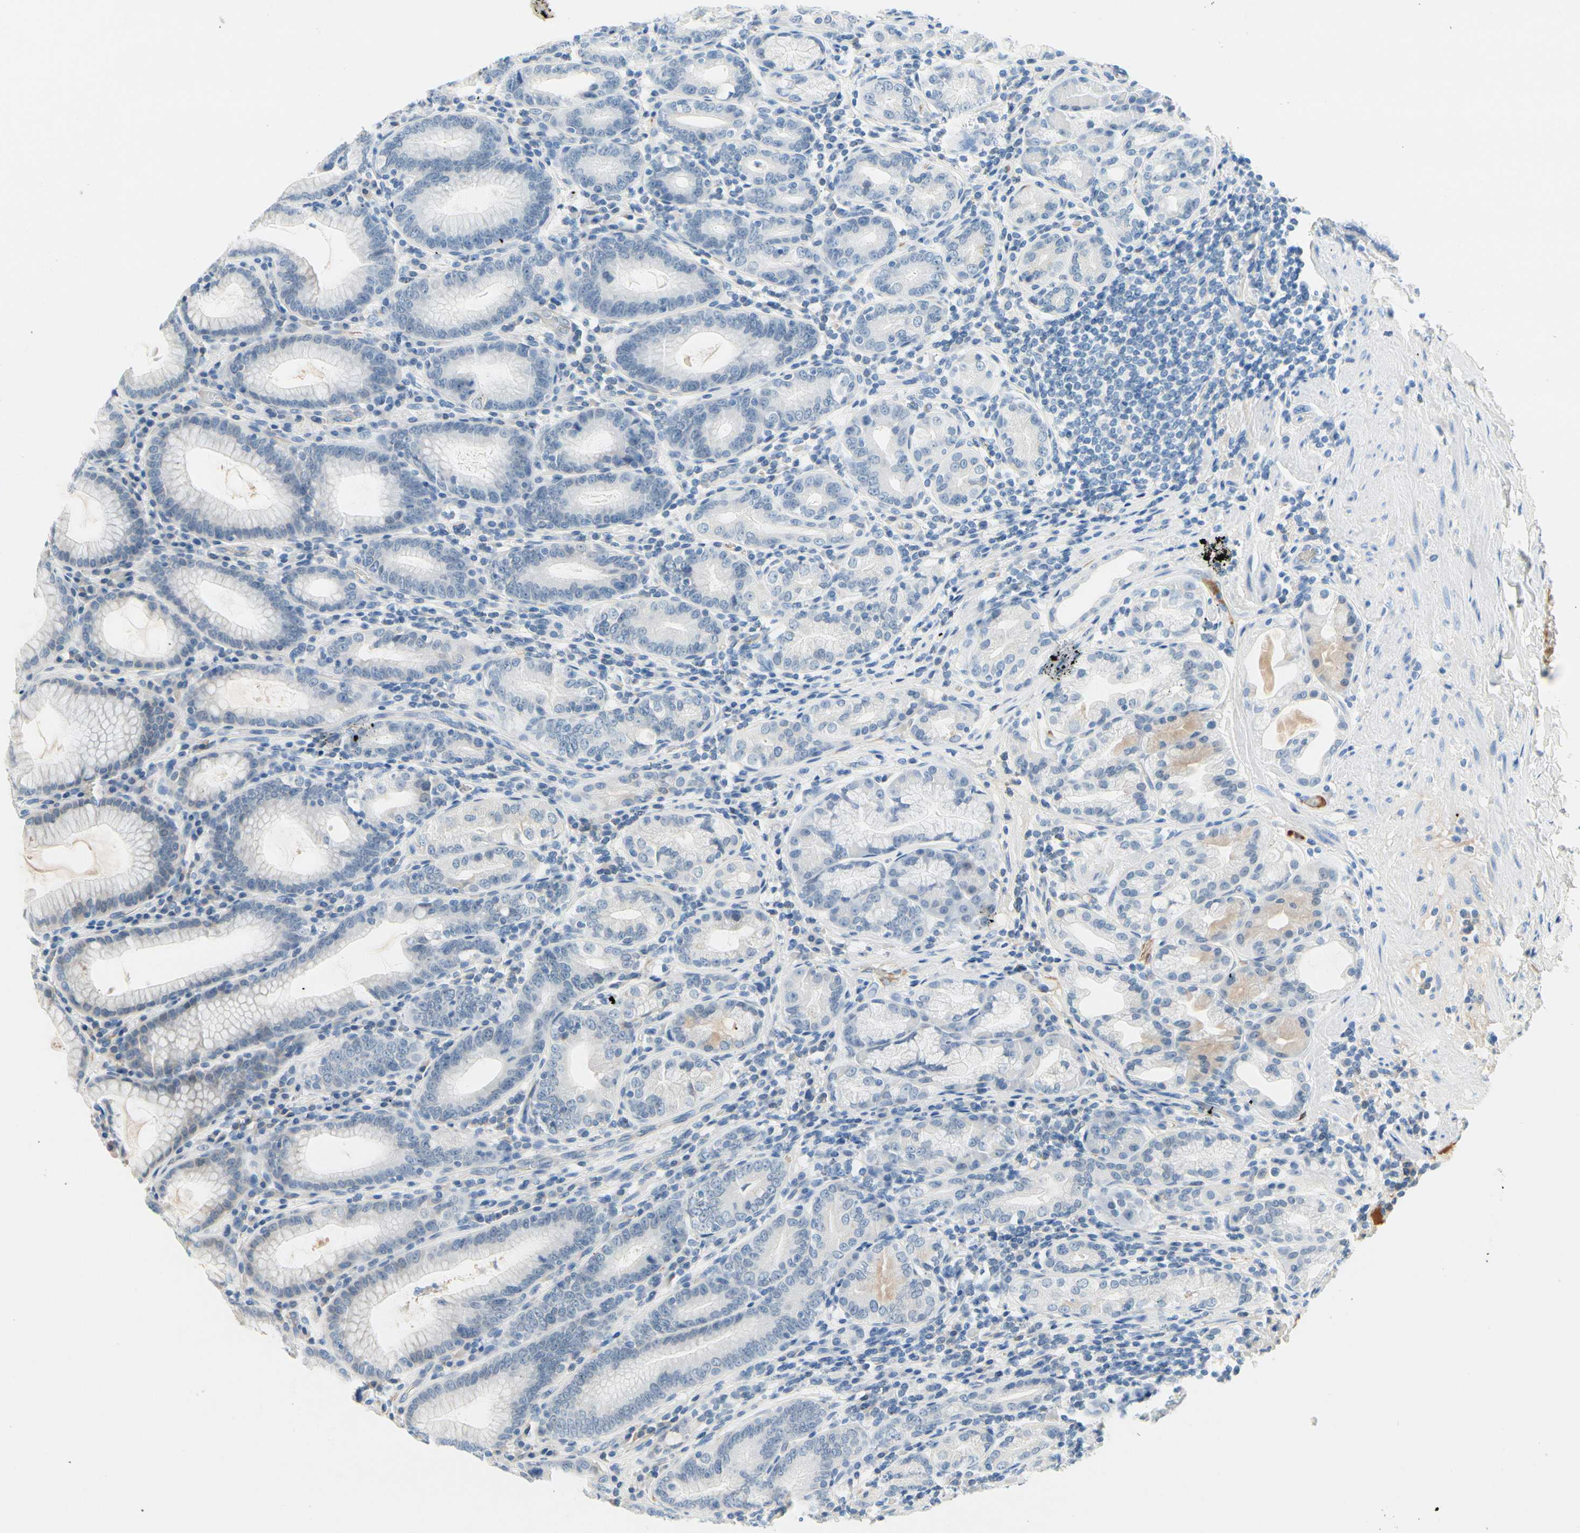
{"staining": {"intensity": "negative", "quantity": "none", "location": "none"}, "tissue": "stomach", "cell_type": "Glandular cells", "image_type": "normal", "snomed": [{"axis": "morphology", "description": "Normal tissue, NOS"}, {"axis": "topography", "description": "Stomach, lower"}], "caption": "This is a histopathology image of immunohistochemistry staining of benign stomach, which shows no staining in glandular cells.", "gene": "CNDP1", "patient": {"sex": "female", "age": 76}}